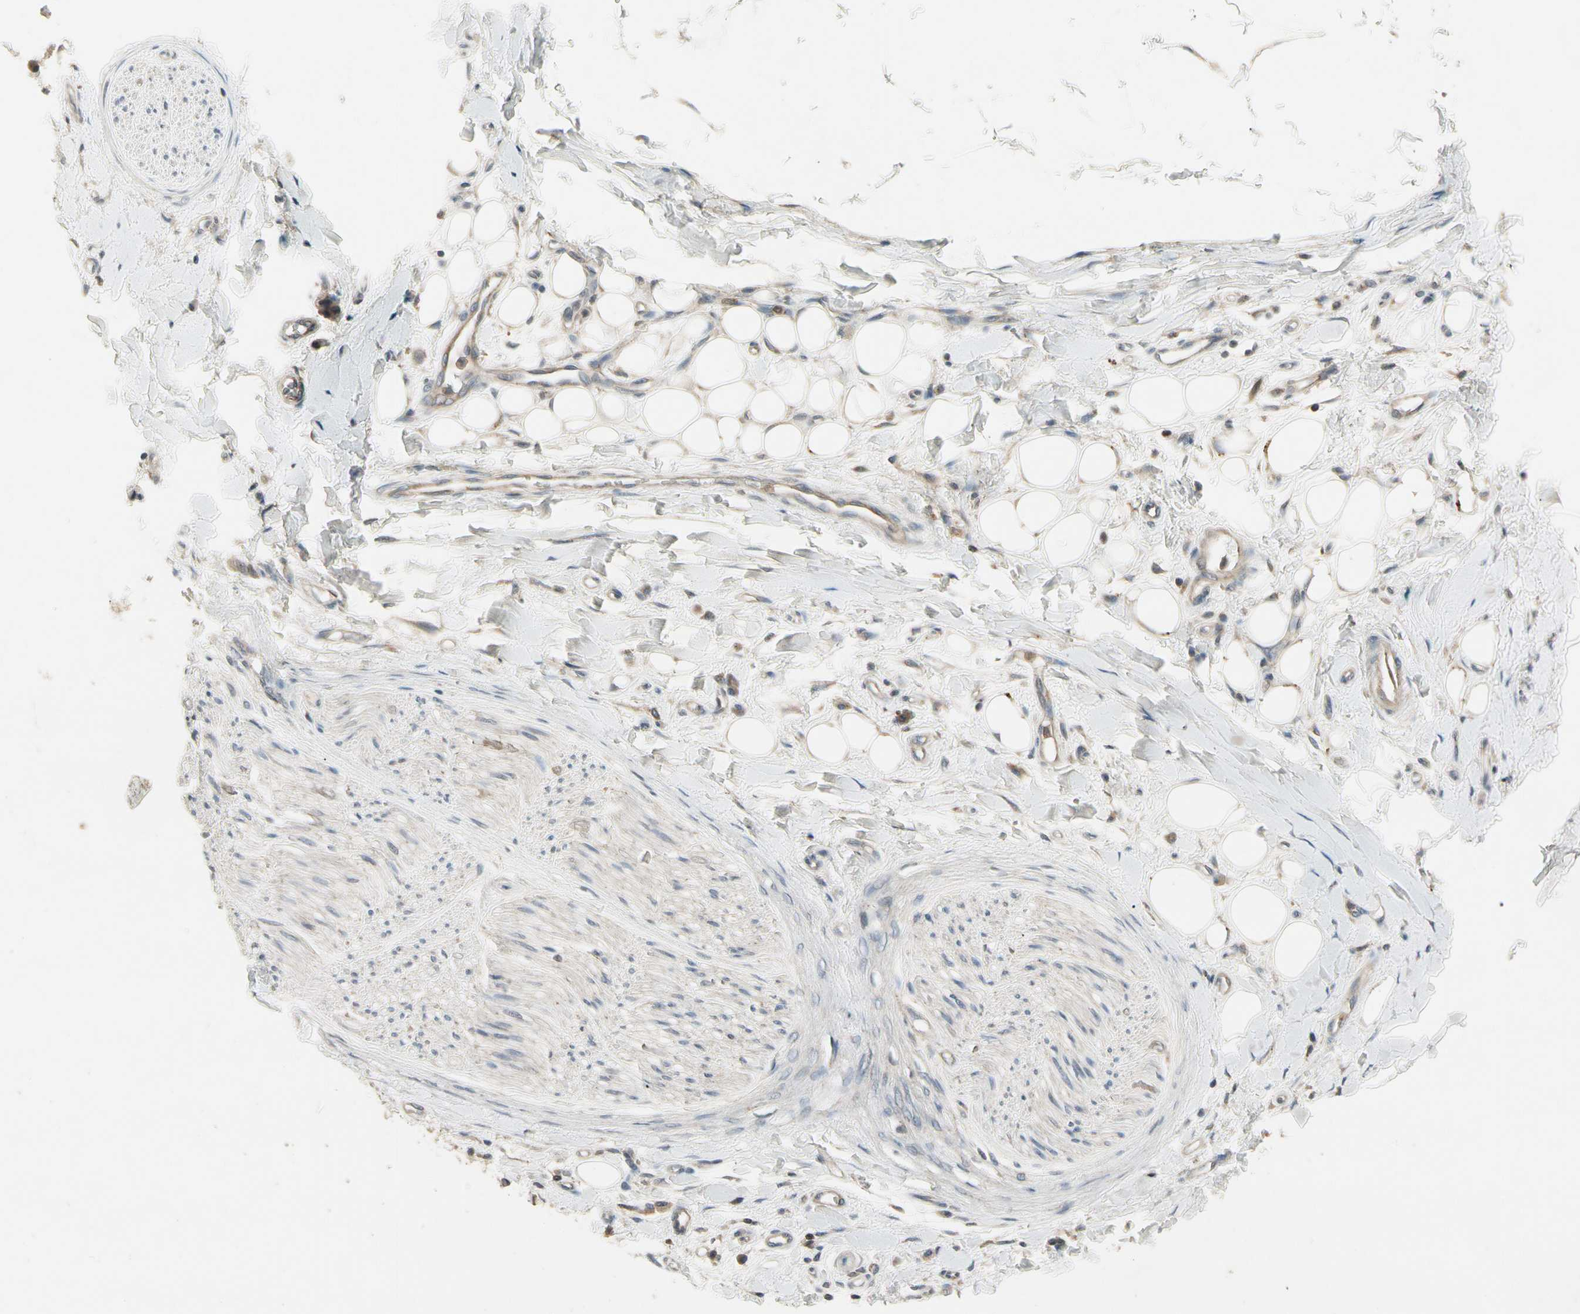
{"staining": {"intensity": "negative", "quantity": "none", "location": "none"}, "tissue": "adipose tissue", "cell_type": "Adipocytes", "image_type": "normal", "snomed": [{"axis": "morphology", "description": "Normal tissue, NOS"}, {"axis": "morphology", "description": "Adenocarcinoma, NOS"}, {"axis": "topography", "description": "Esophagus"}], "caption": "Immunohistochemistry photomicrograph of benign human adipose tissue stained for a protein (brown), which exhibits no expression in adipocytes.", "gene": "NMI", "patient": {"sex": "male", "age": 62}}